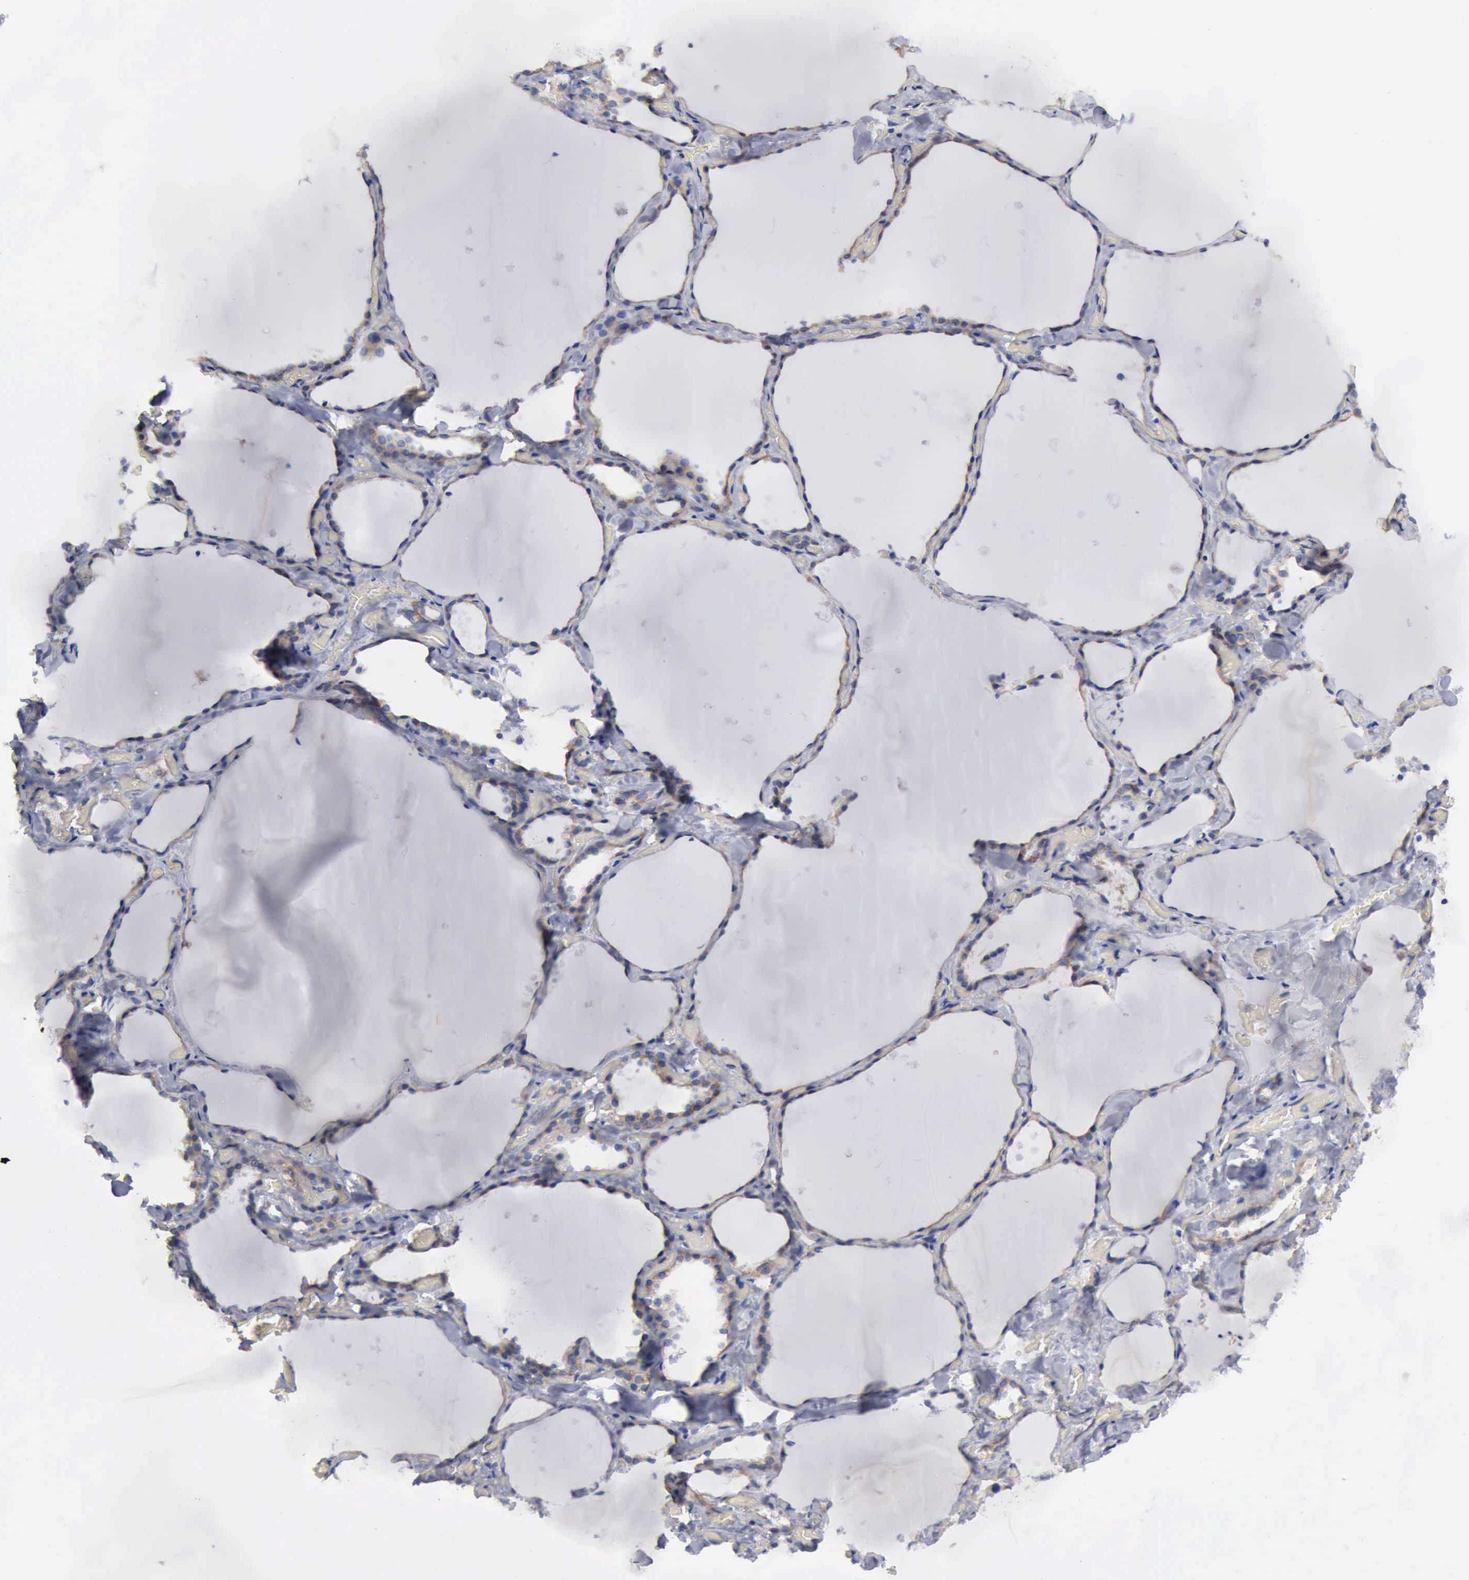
{"staining": {"intensity": "weak", "quantity": ">75%", "location": "cytoplasmic/membranous"}, "tissue": "thyroid gland", "cell_type": "Glandular cells", "image_type": "normal", "snomed": [{"axis": "morphology", "description": "Normal tissue, NOS"}, {"axis": "topography", "description": "Thyroid gland"}], "caption": "Immunohistochemical staining of benign thyroid gland demonstrates low levels of weak cytoplasmic/membranous expression in about >75% of glandular cells. The protein is shown in brown color, while the nuclei are stained blue.", "gene": "TXLNG", "patient": {"sex": "male", "age": 34}}